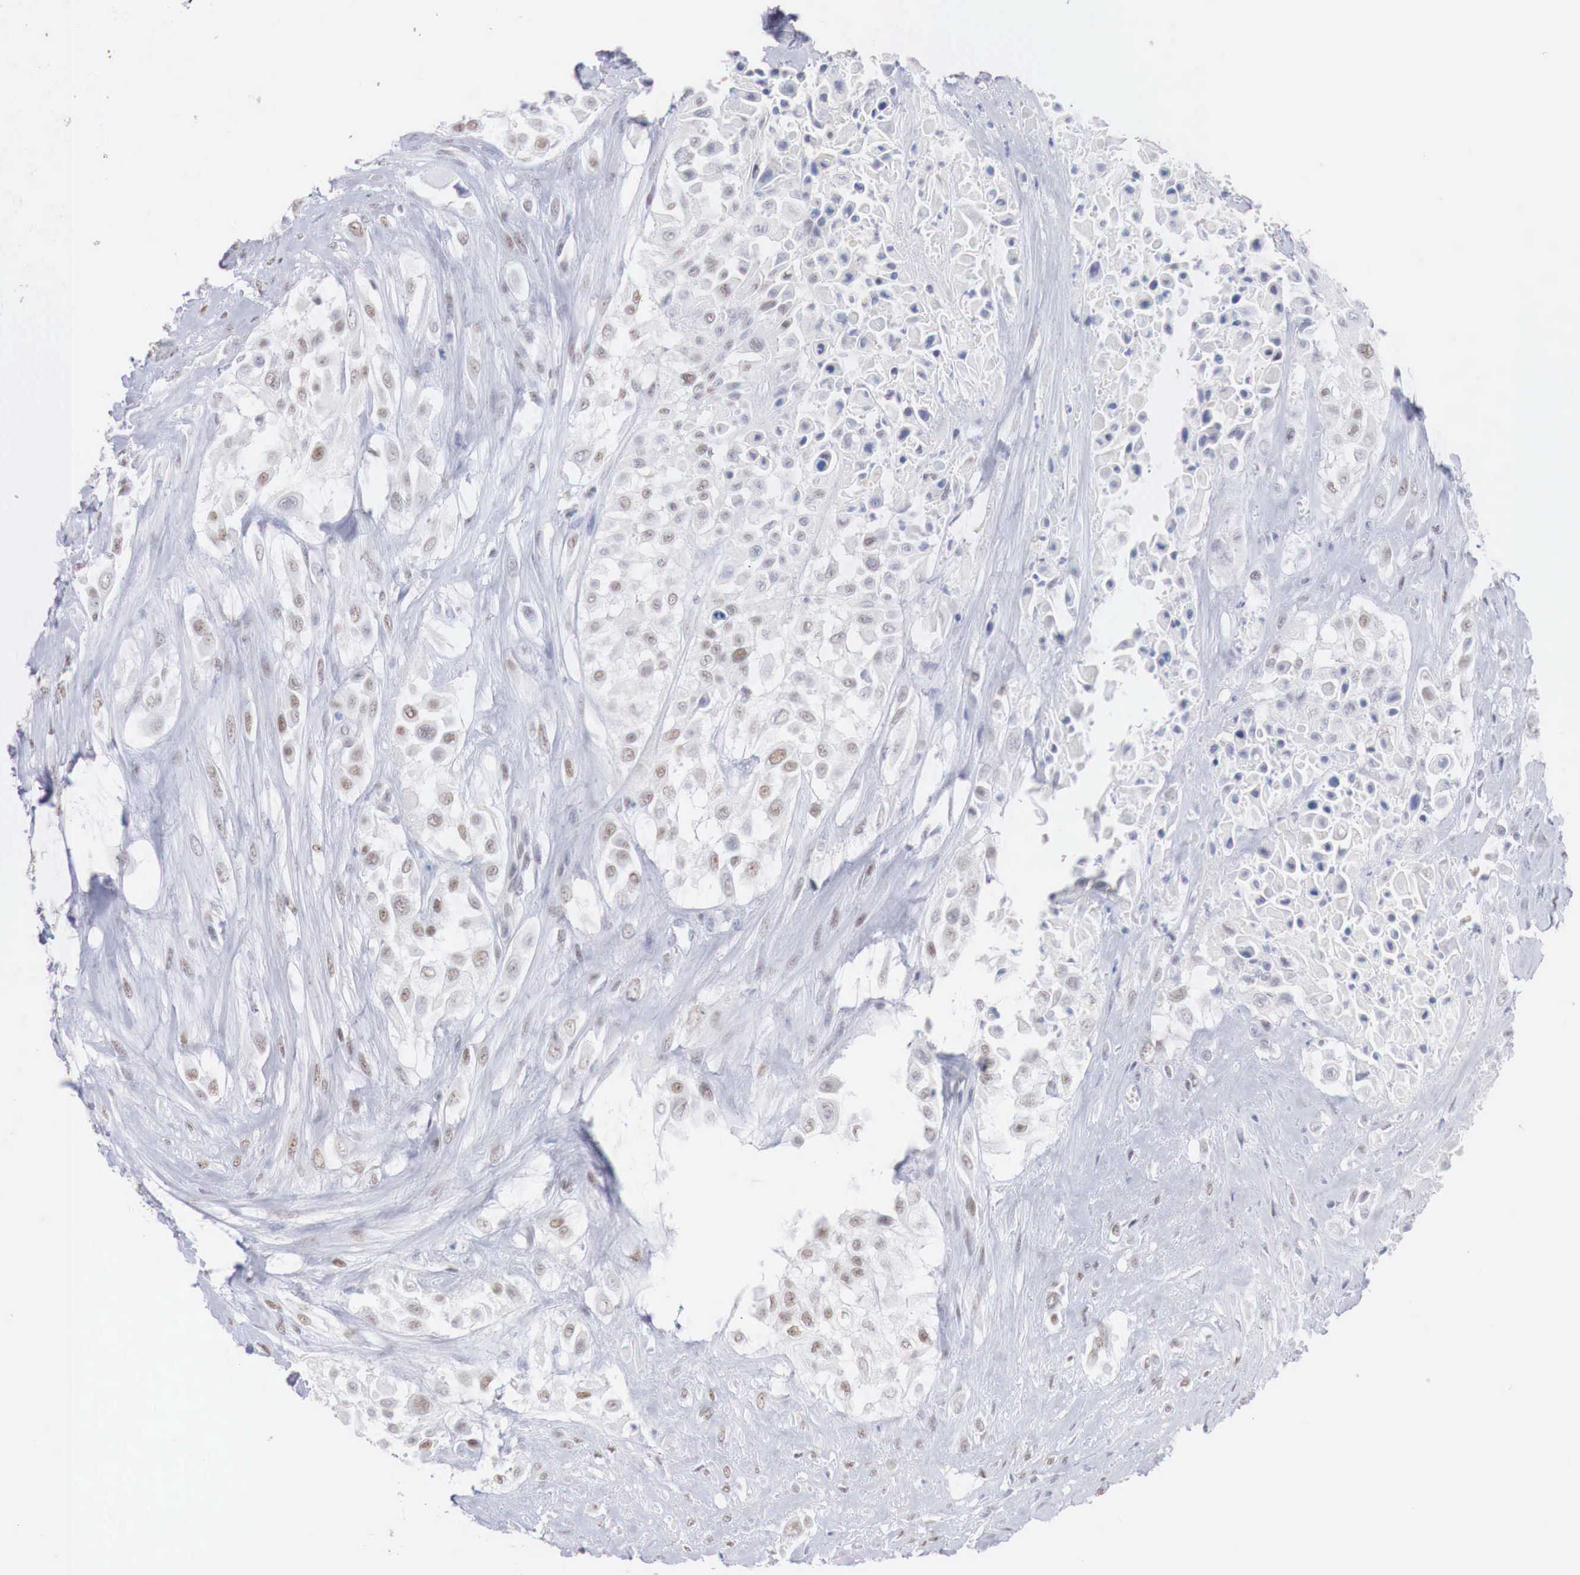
{"staining": {"intensity": "moderate", "quantity": ">75%", "location": "nuclear"}, "tissue": "urothelial cancer", "cell_type": "Tumor cells", "image_type": "cancer", "snomed": [{"axis": "morphology", "description": "Urothelial carcinoma, High grade"}, {"axis": "topography", "description": "Urinary bladder"}], "caption": "Protein analysis of urothelial carcinoma (high-grade) tissue demonstrates moderate nuclear expression in approximately >75% of tumor cells. Using DAB (brown) and hematoxylin (blue) stains, captured at high magnification using brightfield microscopy.", "gene": "FOXP2", "patient": {"sex": "male", "age": 57}}